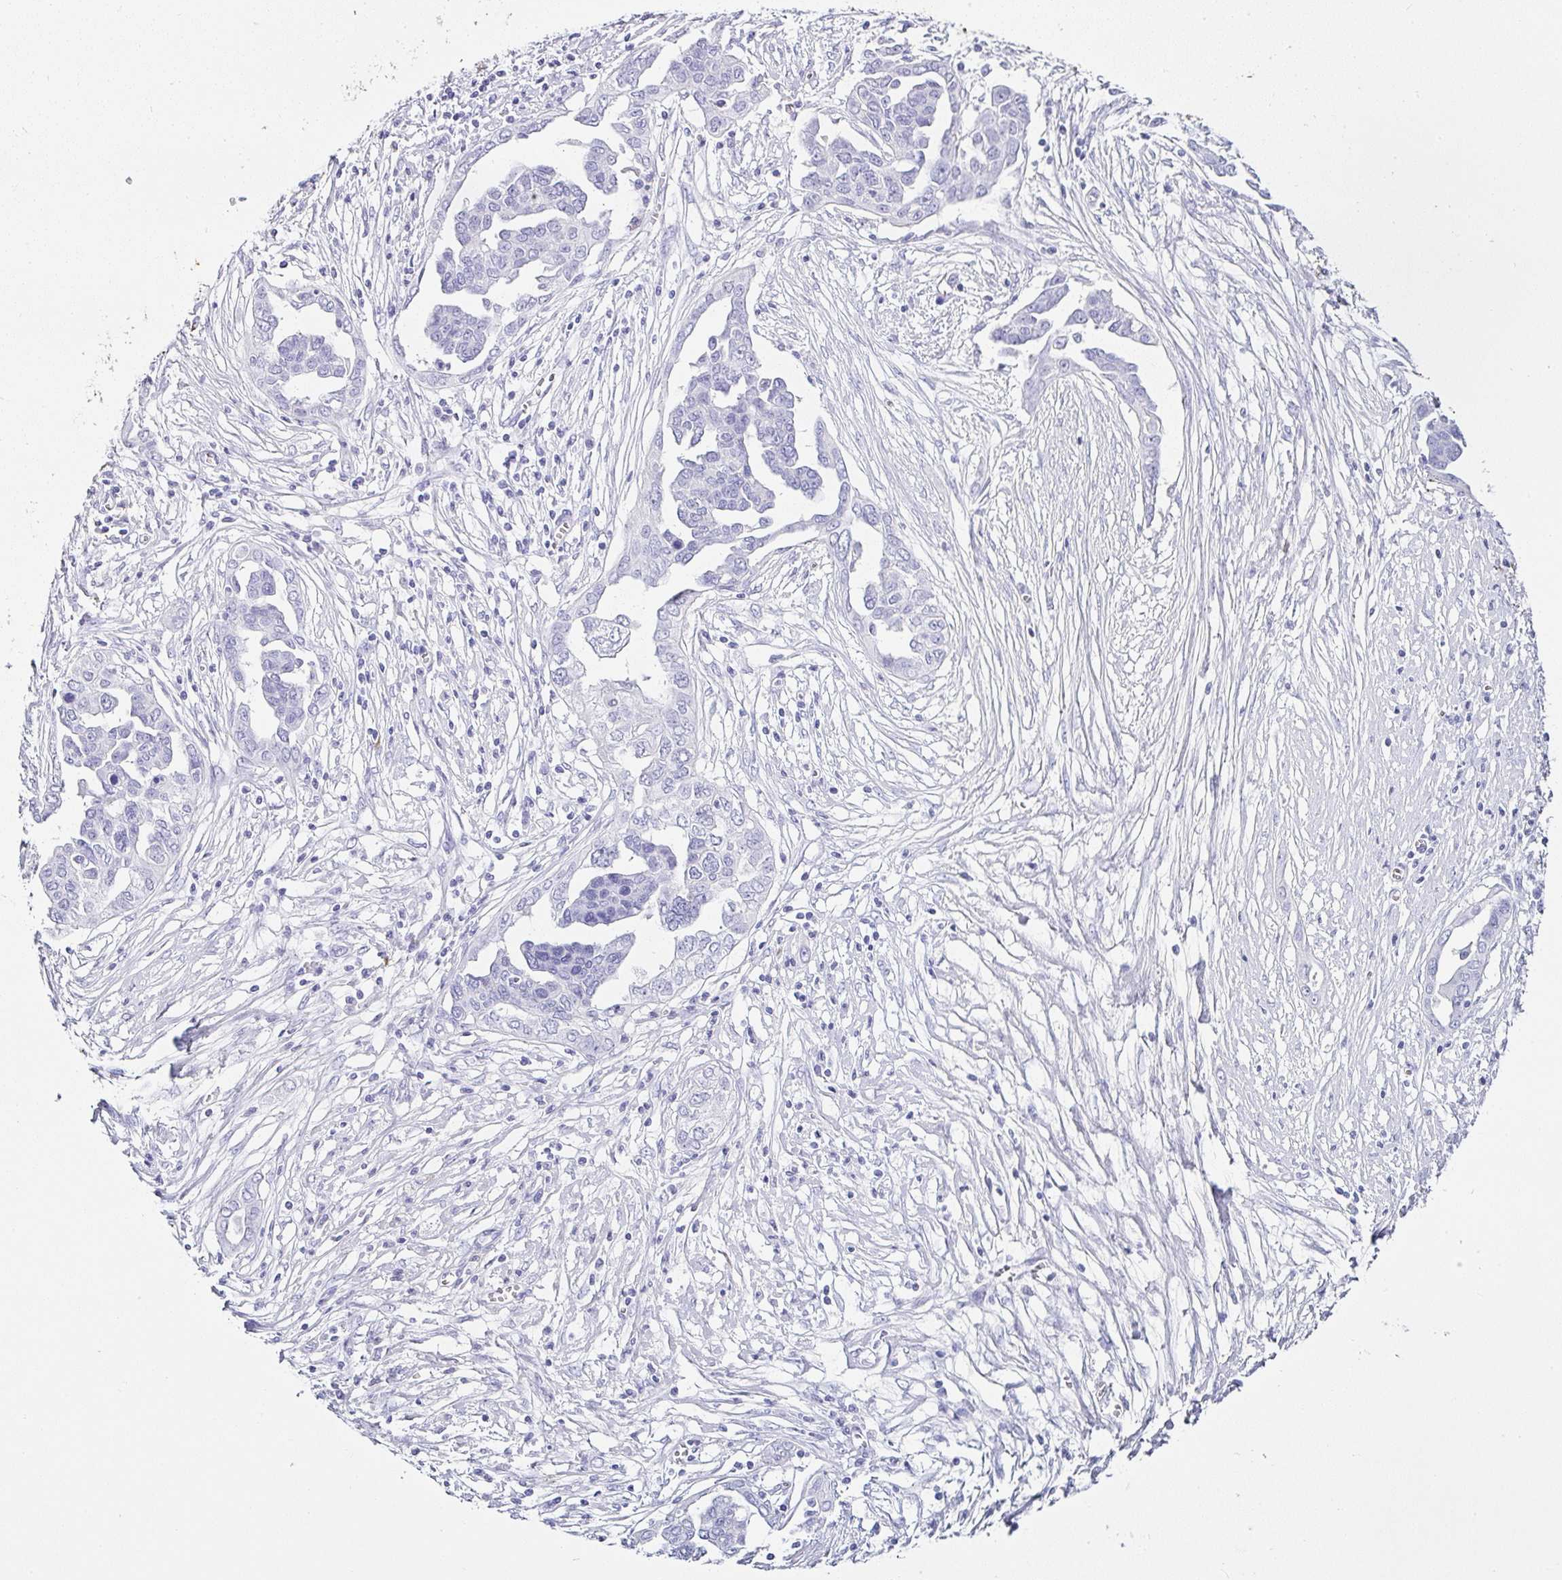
{"staining": {"intensity": "negative", "quantity": "none", "location": "none"}, "tissue": "ovarian cancer", "cell_type": "Tumor cells", "image_type": "cancer", "snomed": [{"axis": "morphology", "description": "Cystadenocarcinoma, serous, NOS"}, {"axis": "topography", "description": "Ovary"}], "caption": "Human serous cystadenocarcinoma (ovarian) stained for a protein using immunohistochemistry displays no expression in tumor cells.", "gene": "SERPINB3", "patient": {"sex": "female", "age": 59}}